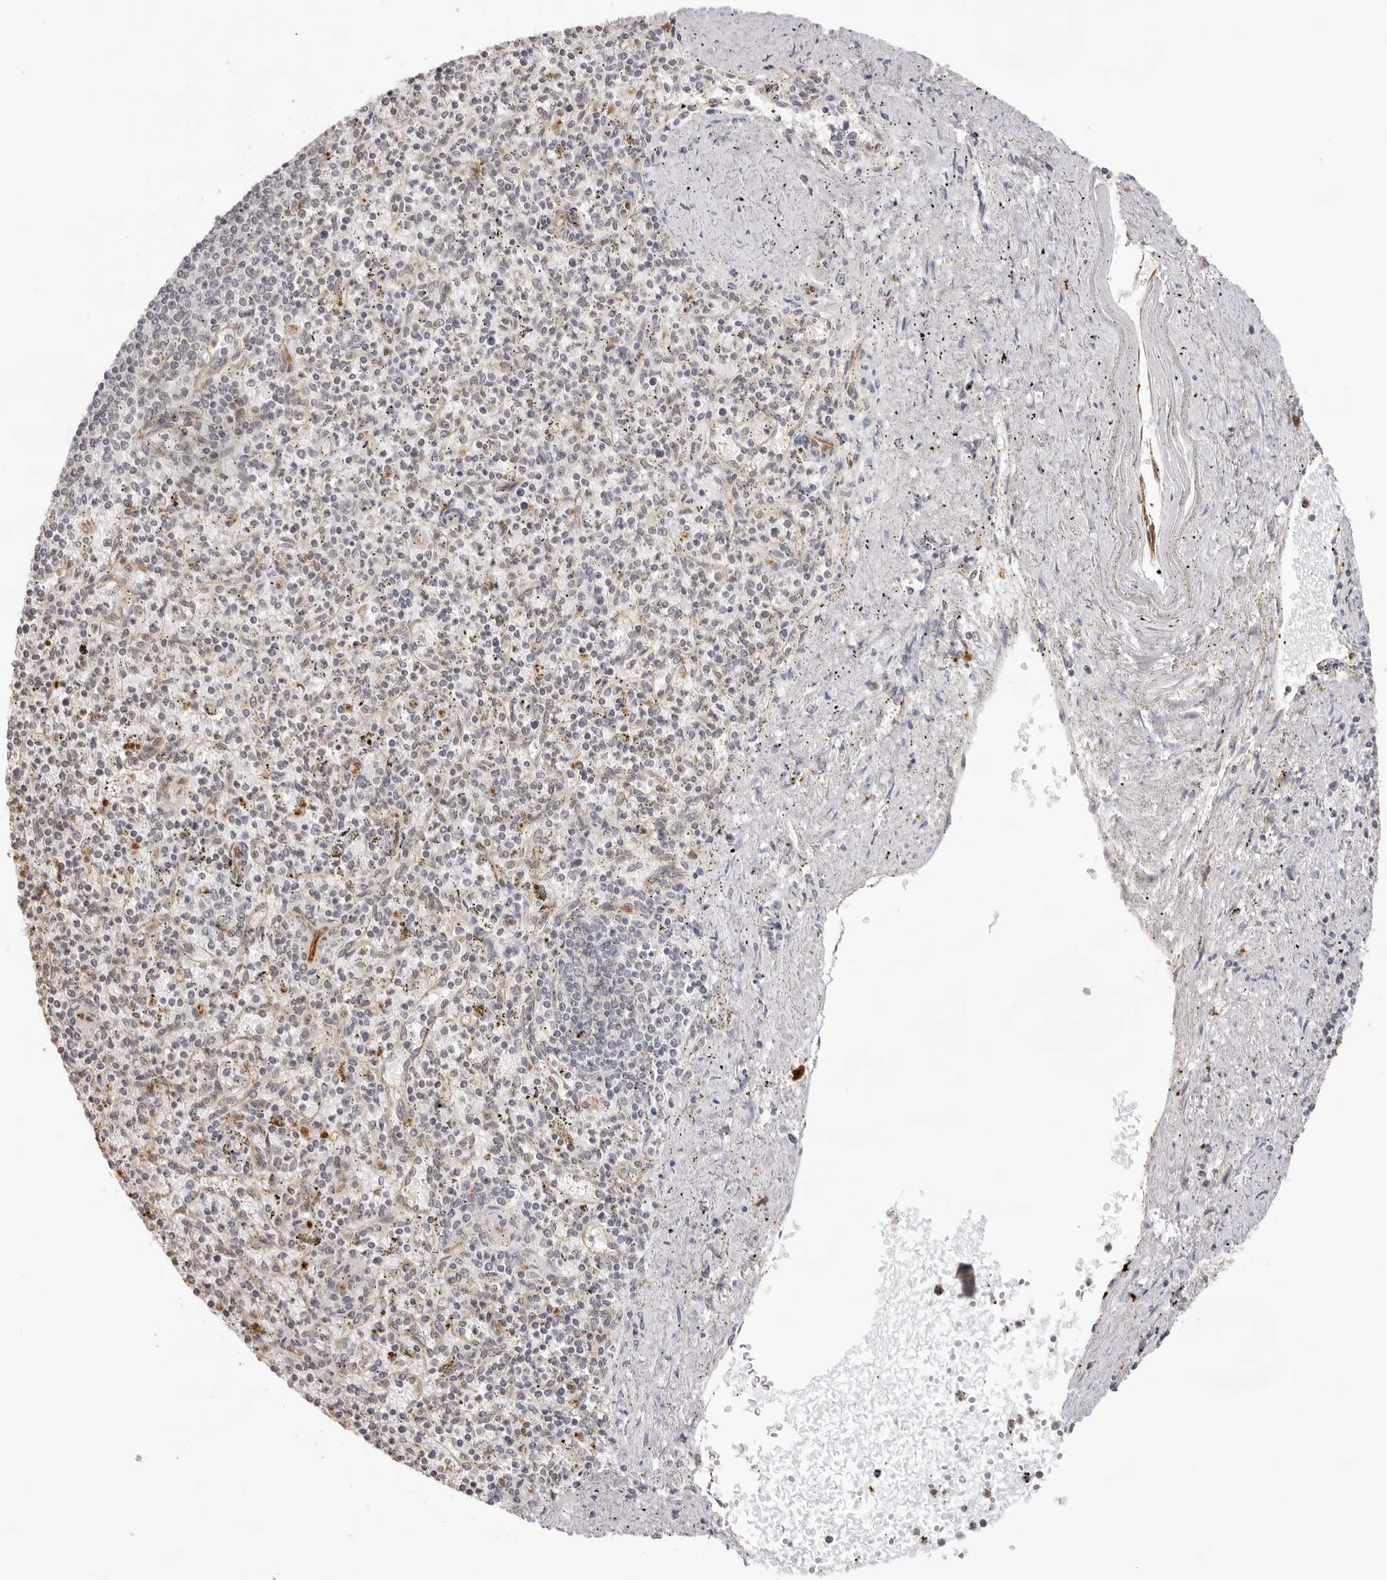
{"staining": {"intensity": "negative", "quantity": "none", "location": "none"}, "tissue": "spleen", "cell_type": "Cells in red pulp", "image_type": "normal", "snomed": [{"axis": "morphology", "description": "Normal tissue, NOS"}, {"axis": "topography", "description": "Spleen"}], "caption": "Histopathology image shows no protein positivity in cells in red pulp of normal spleen.", "gene": "DYNLT5", "patient": {"sex": "male", "age": 72}}